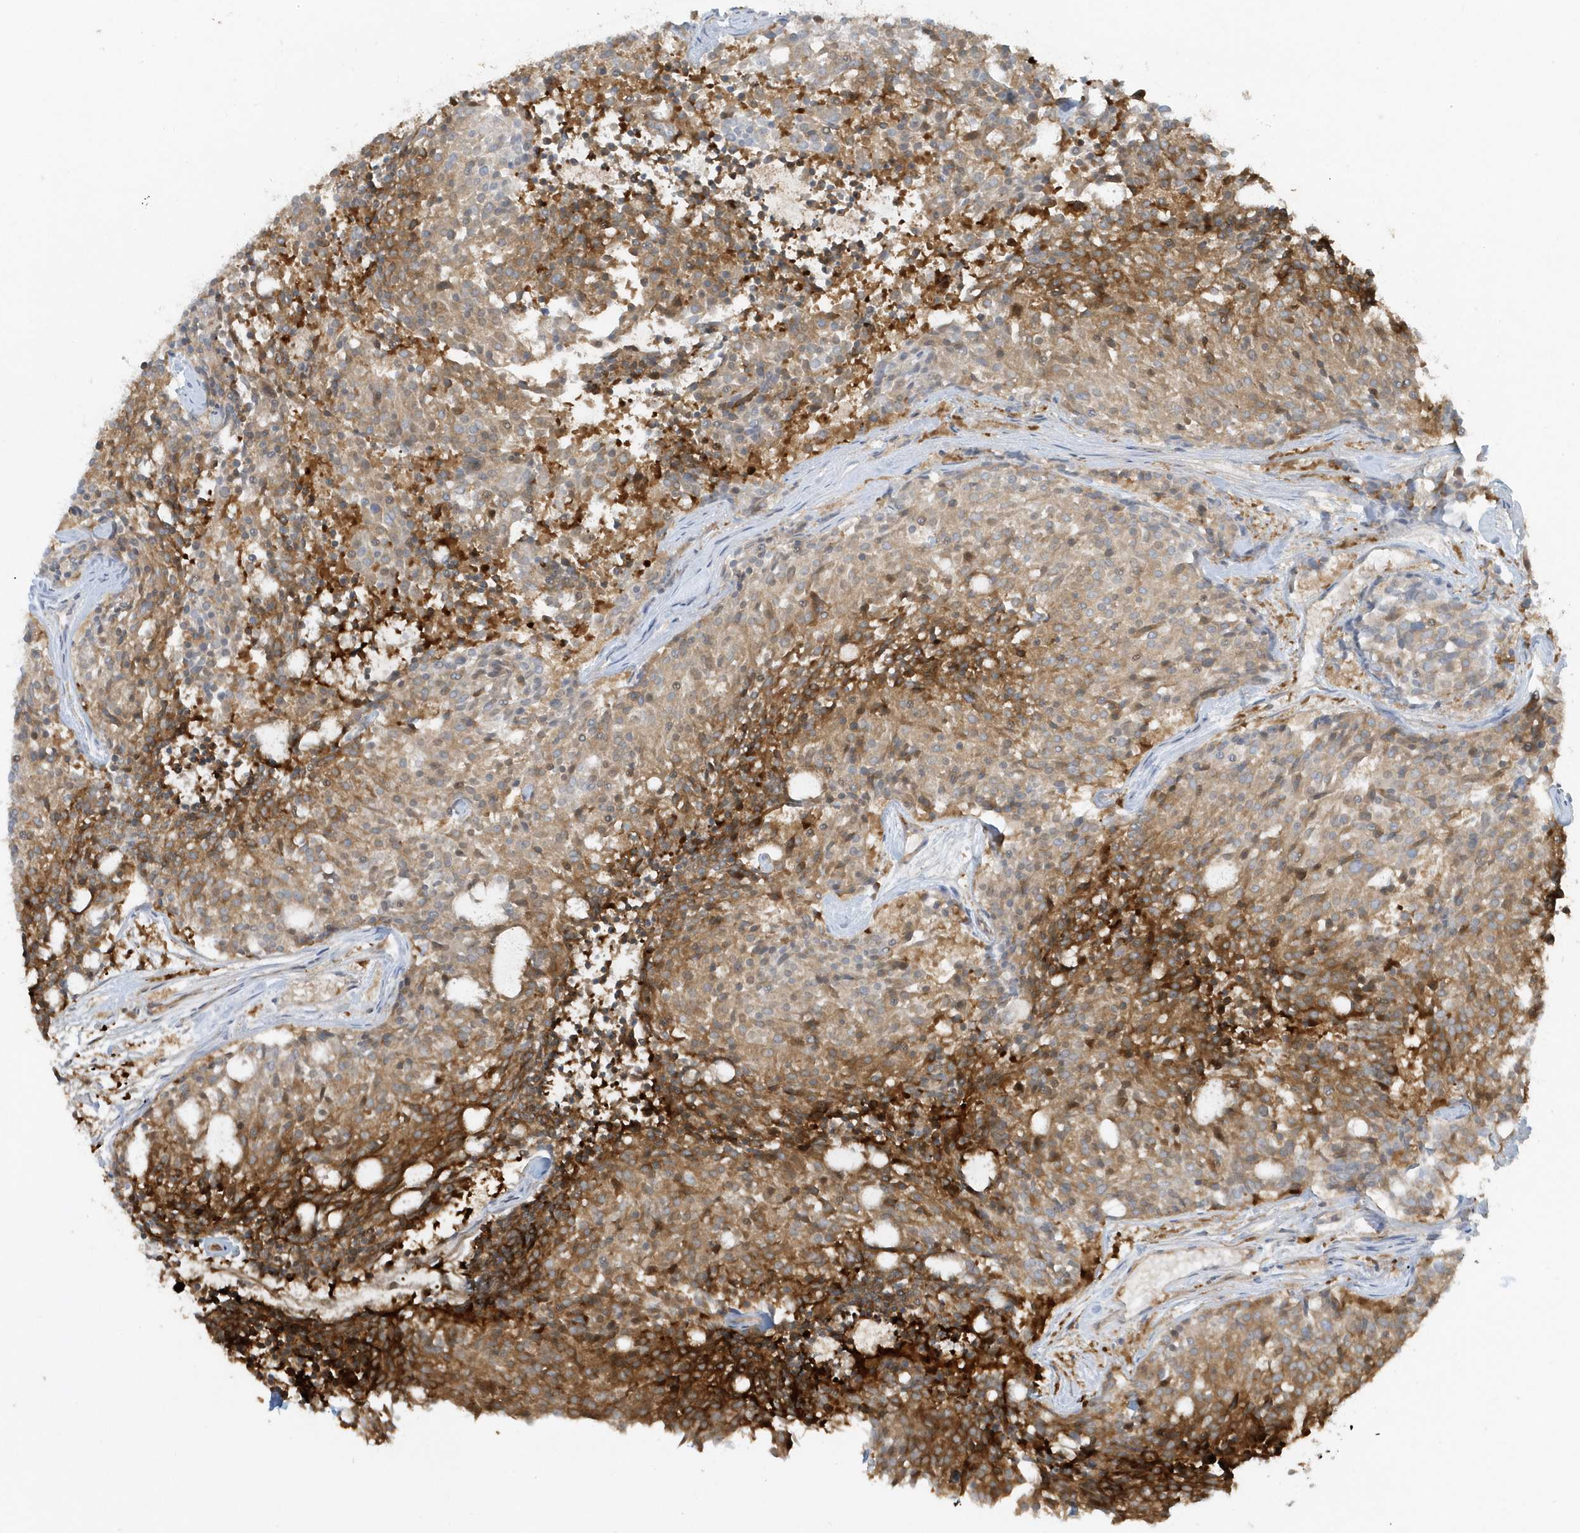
{"staining": {"intensity": "moderate", "quantity": "25%-75%", "location": "cytoplasmic/membranous"}, "tissue": "carcinoid", "cell_type": "Tumor cells", "image_type": "cancer", "snomed": [{"axis": "morphology", "description": "Carcinoid, malignant, NOS"}, {"axis": "topography", "description": "Pancreas"}], "caption": "A micrograph of human malignant carcinoid stained for a protein demonstrates moderate cytoplasmic/membranous brown staining in tumor cells.", "gene": "CLCN6", "patient": {"sex": "female", "age": 54}}